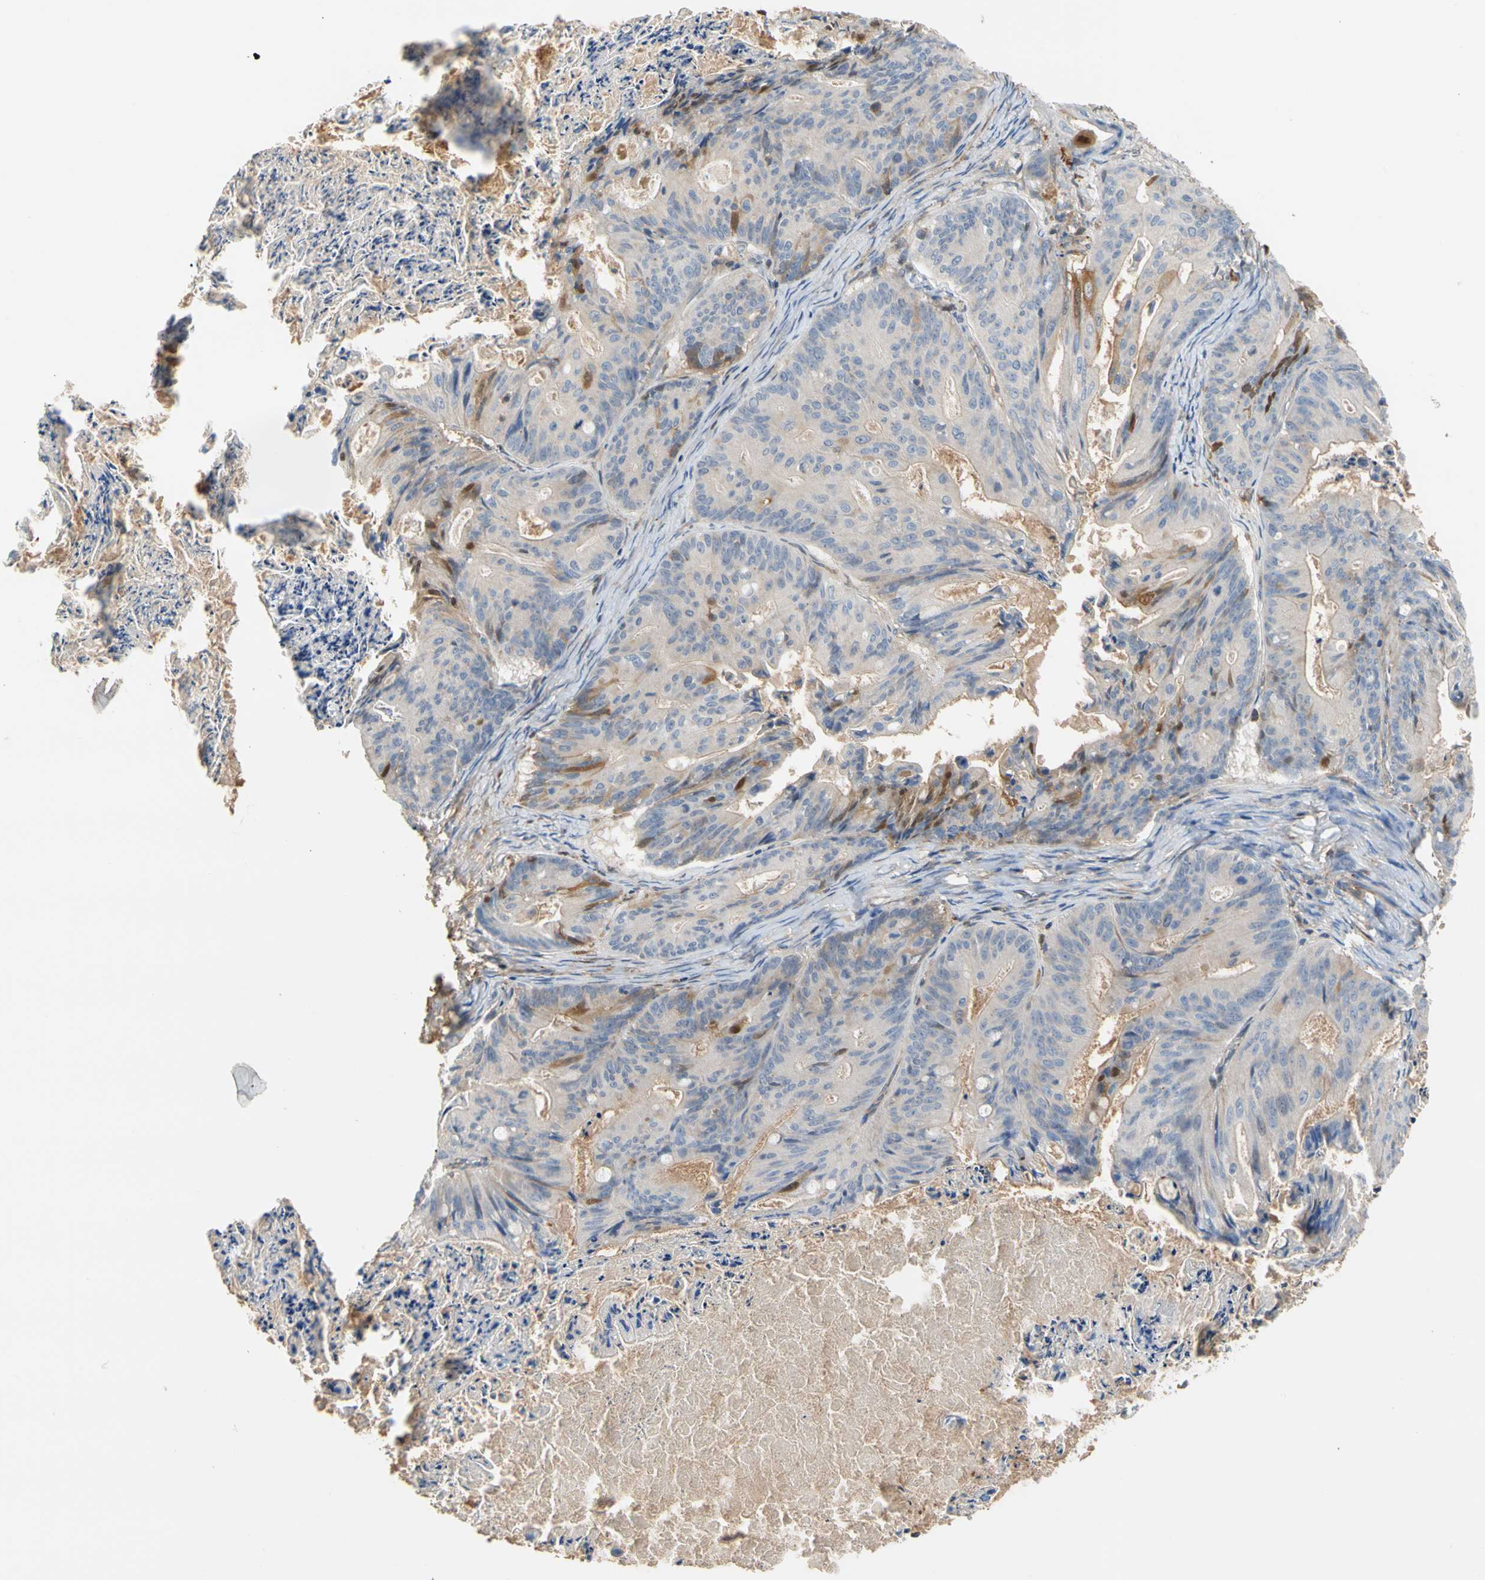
{"staining": {"intensity": "negative", "quantity": "none", "location": "none"}, "tissue": "ovarian cancer", "cell_type": "Tumor cells", "image_type": "cancer", "snomed": [{"axis": "morphology", "description": "Cystadenocarcinoma, mucinous, NOS"}, {"axis": "topography", "description": "Ovary"}], "caption": "Tumor cells show no significant expression in ovarian mucinous cystadenocarcinoma. (DAB (3,3'-diaminobenzidine) immunohistochemistry with hematoxylin counter stain).", "gene": "ENTREP3", "patient": {"sex": "female", "age": 37}}